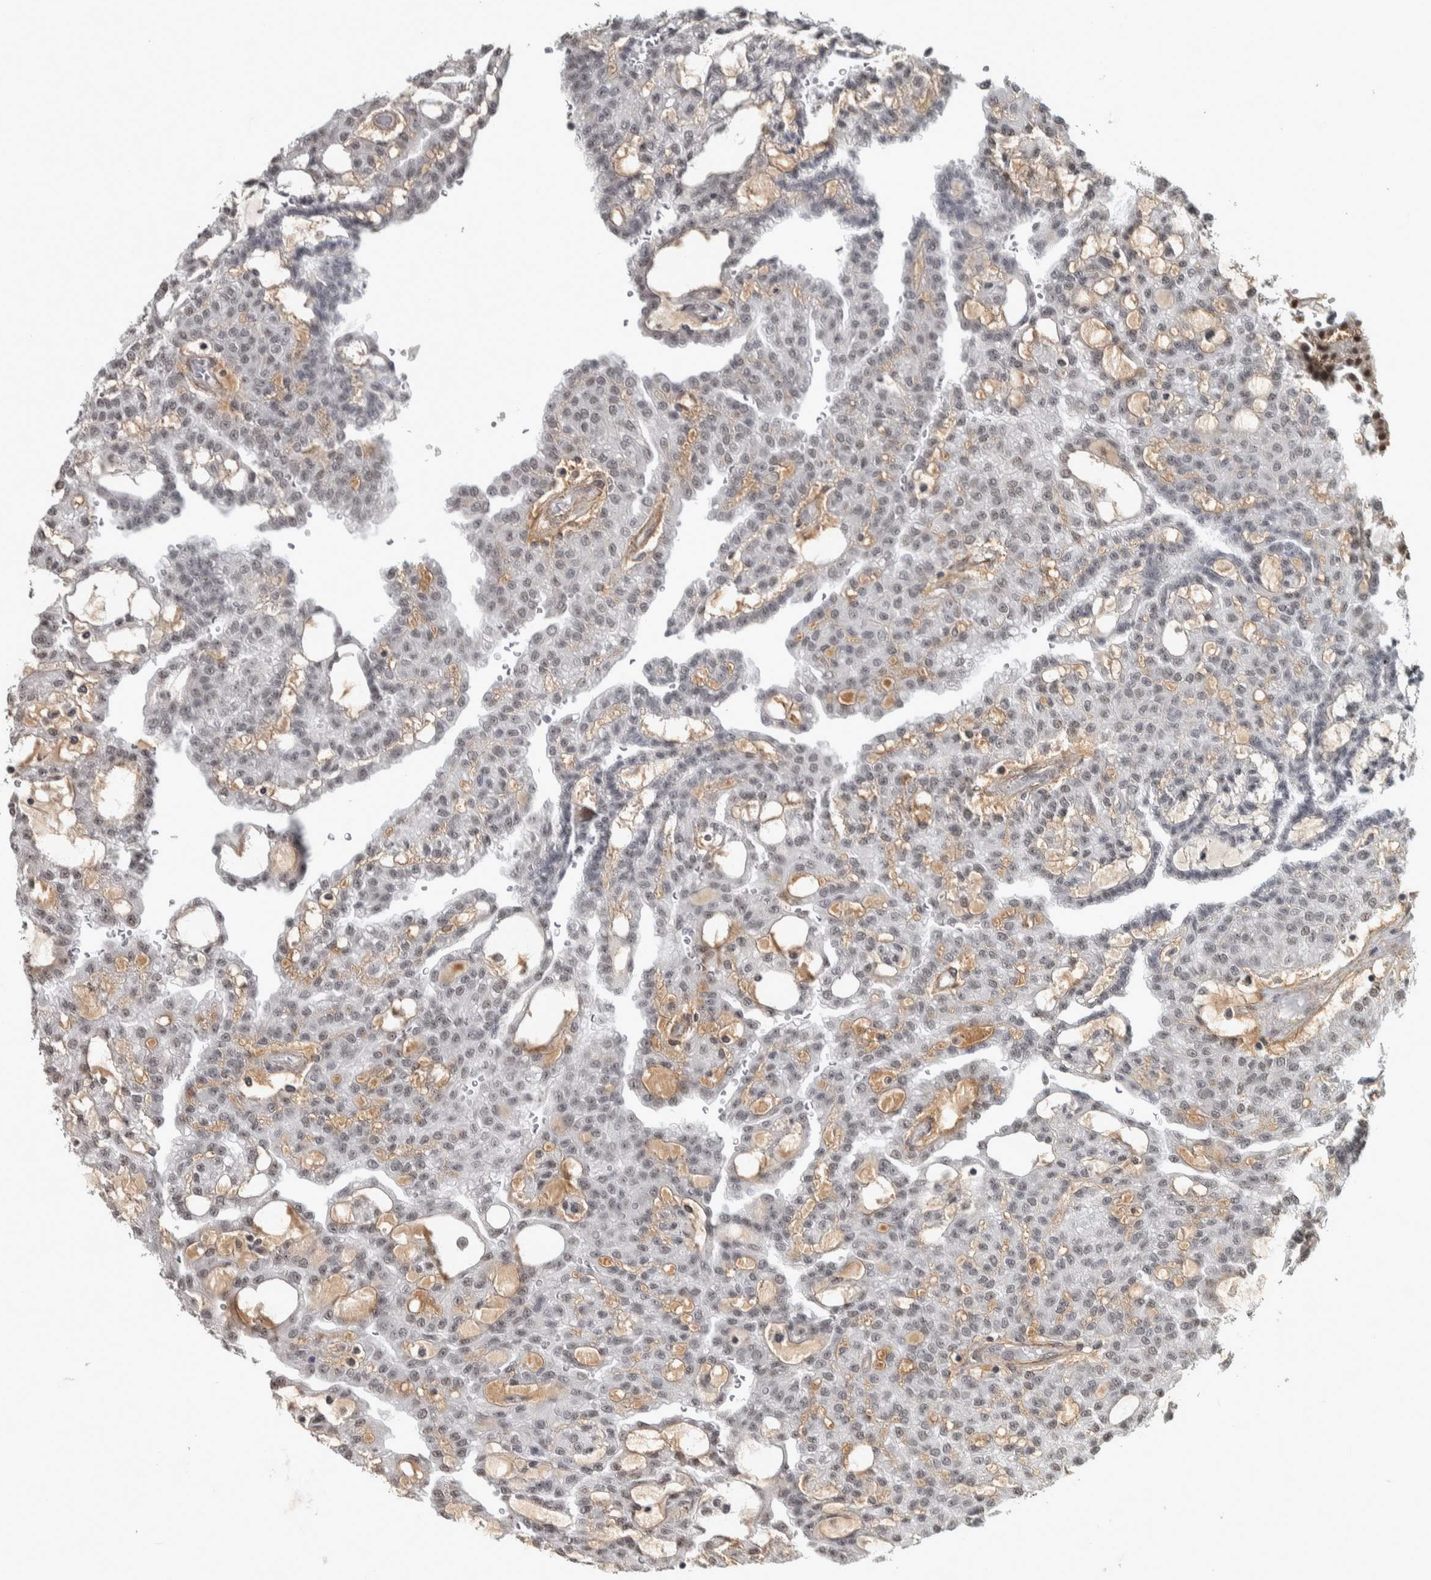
{"staining": {"intensity": "negative", "quantity": "none", "location": "none"}, "tissue": "renal cancer", "cell_type": "Tumor cells", "image_type": "cancer", "snomed": [{"axis": "morphology", "description": "Adenocarcinoma, NOS"}, {"axis": "topography", "description": "Kidney"}], "caption": "The IHC micrograph has no significant expression in tumor cells of adenocarcinoma (renal) tissue.", "gene": "DDX42", "patient": {"sex": "male", "age": 63}}